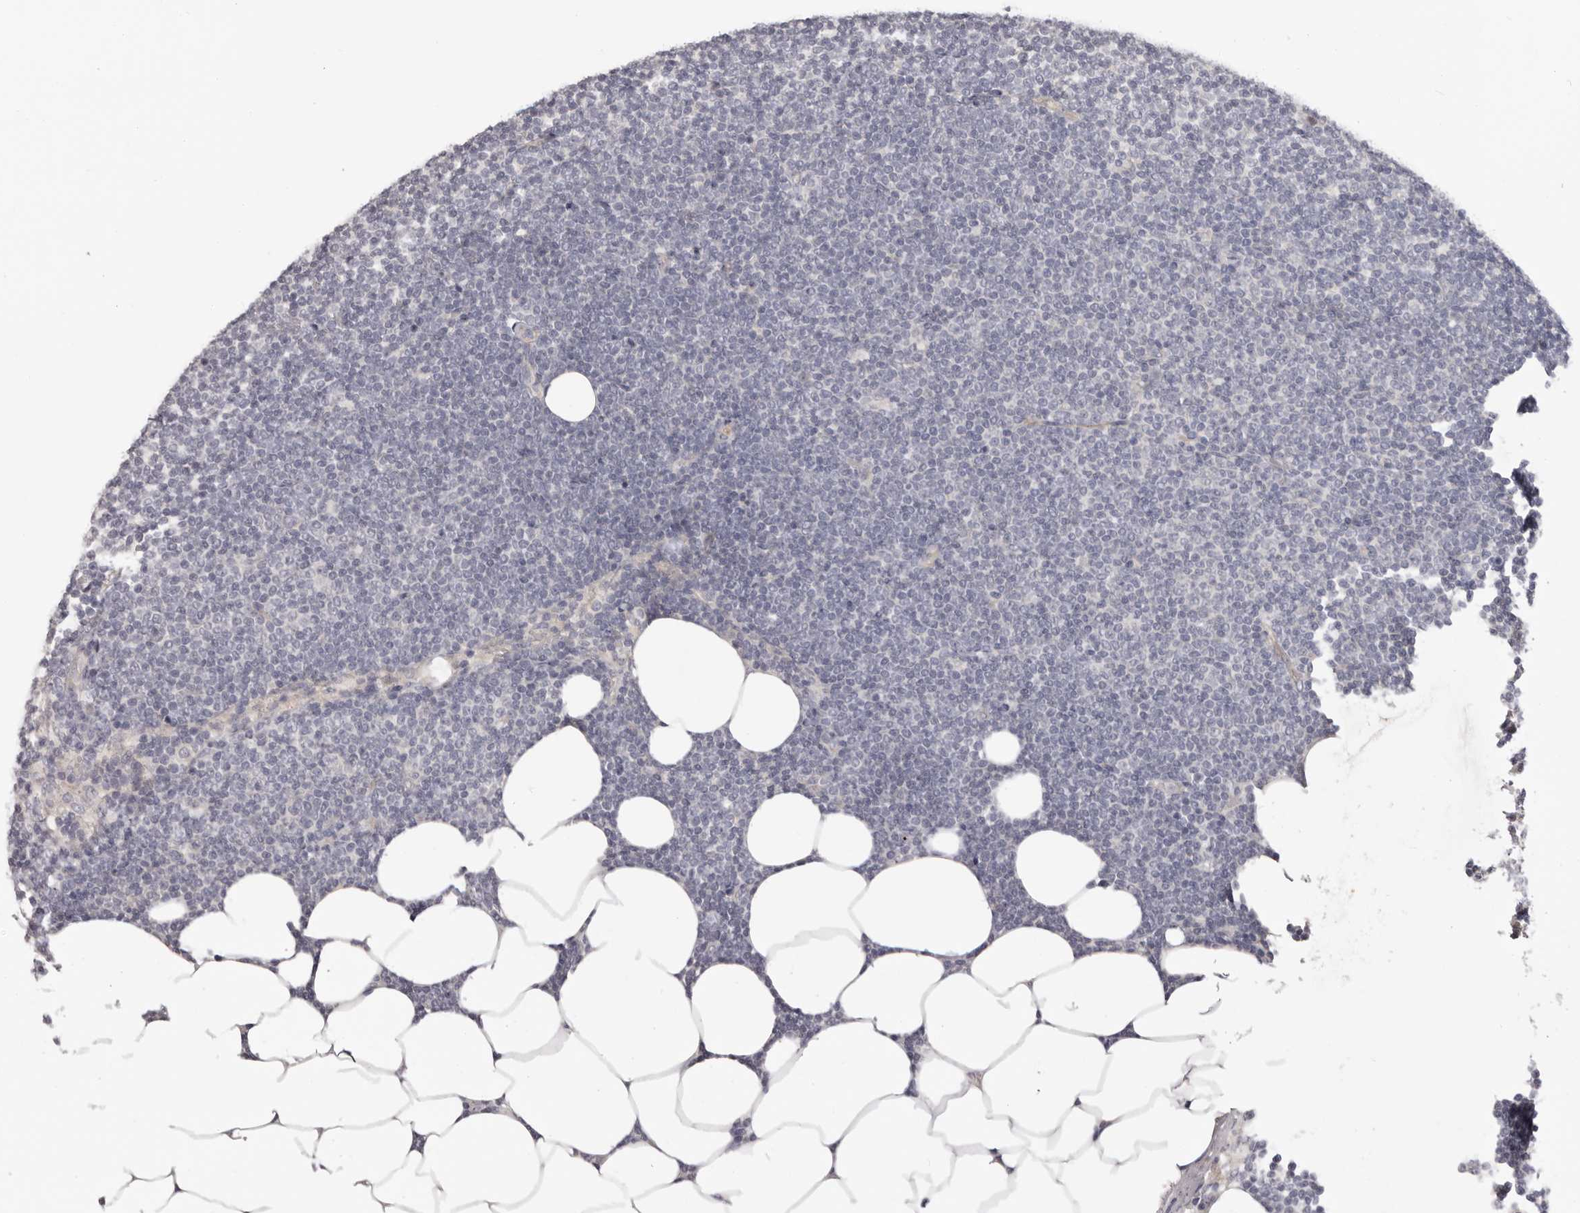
{"staining": {"intensity": "negative", "quantity": "none", "location": "none"}, "tissue": "lymphoma", "cell_type": "Tumor cells", "image_type": "cancer", "snomed": [{"axis": "morphology", "description": "Malignant lymphoma, non-Hodgkin's type, Low grade"}, {"axis": "topography", "description": "Lymph node"}], "caption": "High power microscopy histopathology image of an IHC image of malignant lymphoma, non-Hodgkin's type (low-grade), revealing no significant positivity in tumor cells.", "gene": "OTUD3", "patient": {"sex": "female", "age": 53}}